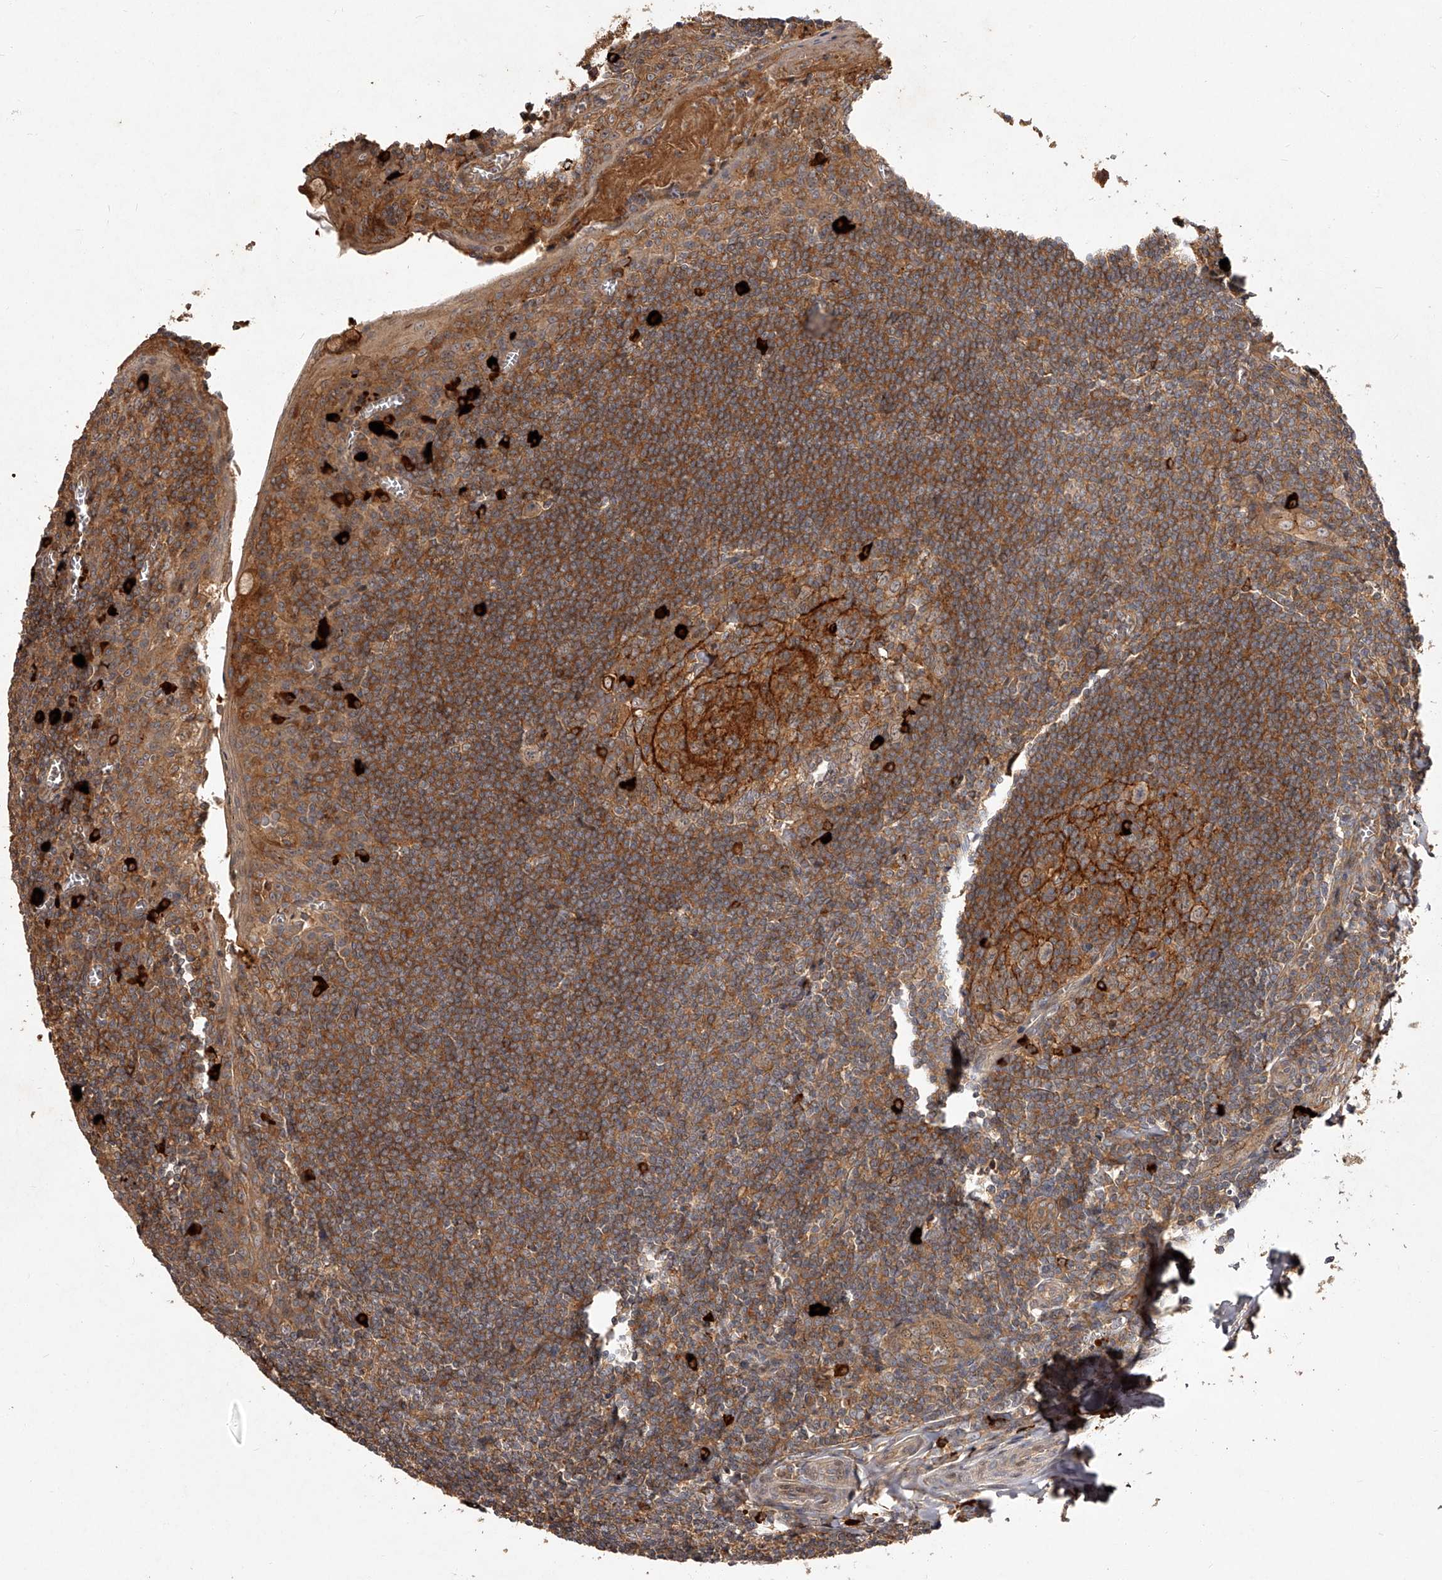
{"staining": {"intensity": "strong", "quantity": ">75%", "location": "cytoplasmic/membranous"}, "tissue": "tonsil", "cell_type": "Germinal center cells", "image_type": "normal", "snomed": [{"axis": "morphology", "description": "Normal tissue, NOS"}, {"axis": "topography", "description": "Tonsil"}], "caption": "DAB (3,3'-diaminobenzidine) immunohistochemical staining of benign human tonsil displays strong cytoplasmic/membranous protein staining in about >75% of germinal center cells. The protein of interest is stained brown, and the nuclei are stained in blue (DAB IHC with brightfield microscopy, high magnification).", "gene": "CRYZL1", "patient": {"sex": "male", "age": 27}}